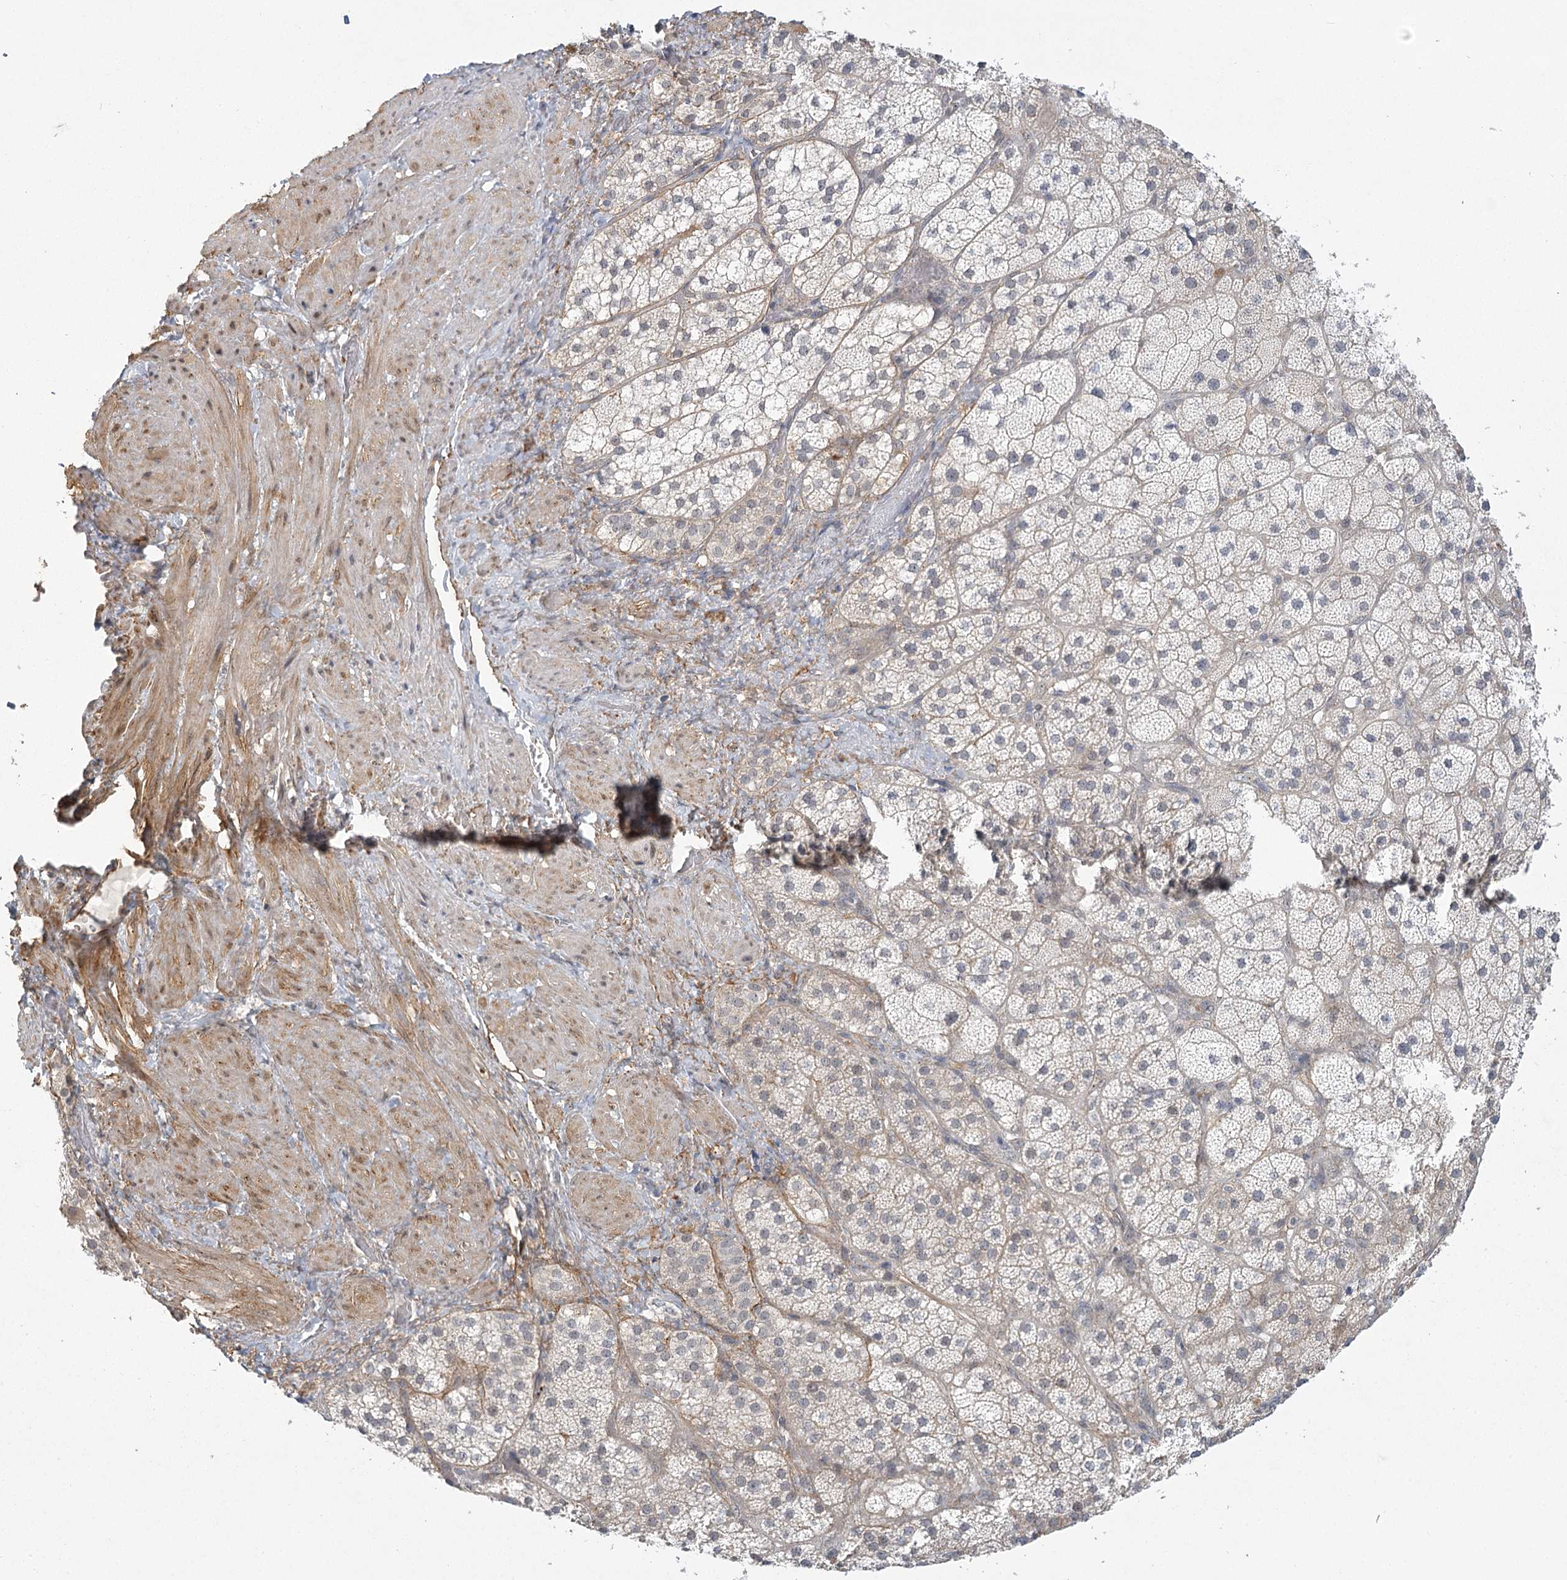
{"staining": {"intensity": "weak", "quantity": "<25%", "location": "cytoplasmic/membranous"}, "tissue": "adrenal gland", "cell_type": "Glandular cells", "image_type": "normal", "snomed": [{"axis": "morphology", "description": "Normal tissue, NOS"}, {"axis": "topography", "description": "Adrenal gland"}], "caption": "High power microscopy image of an immunohistochemistry (IHC) image of unremarkable adrenal gland, revealing no significant positivity in glandular cells. (Brightfield microscopy of DAB (3,3'-diaminobenzidine) immunohistochemistry at high magnification).", "gene": "MED28", "patient": {"sex": "male", "age": 57}}